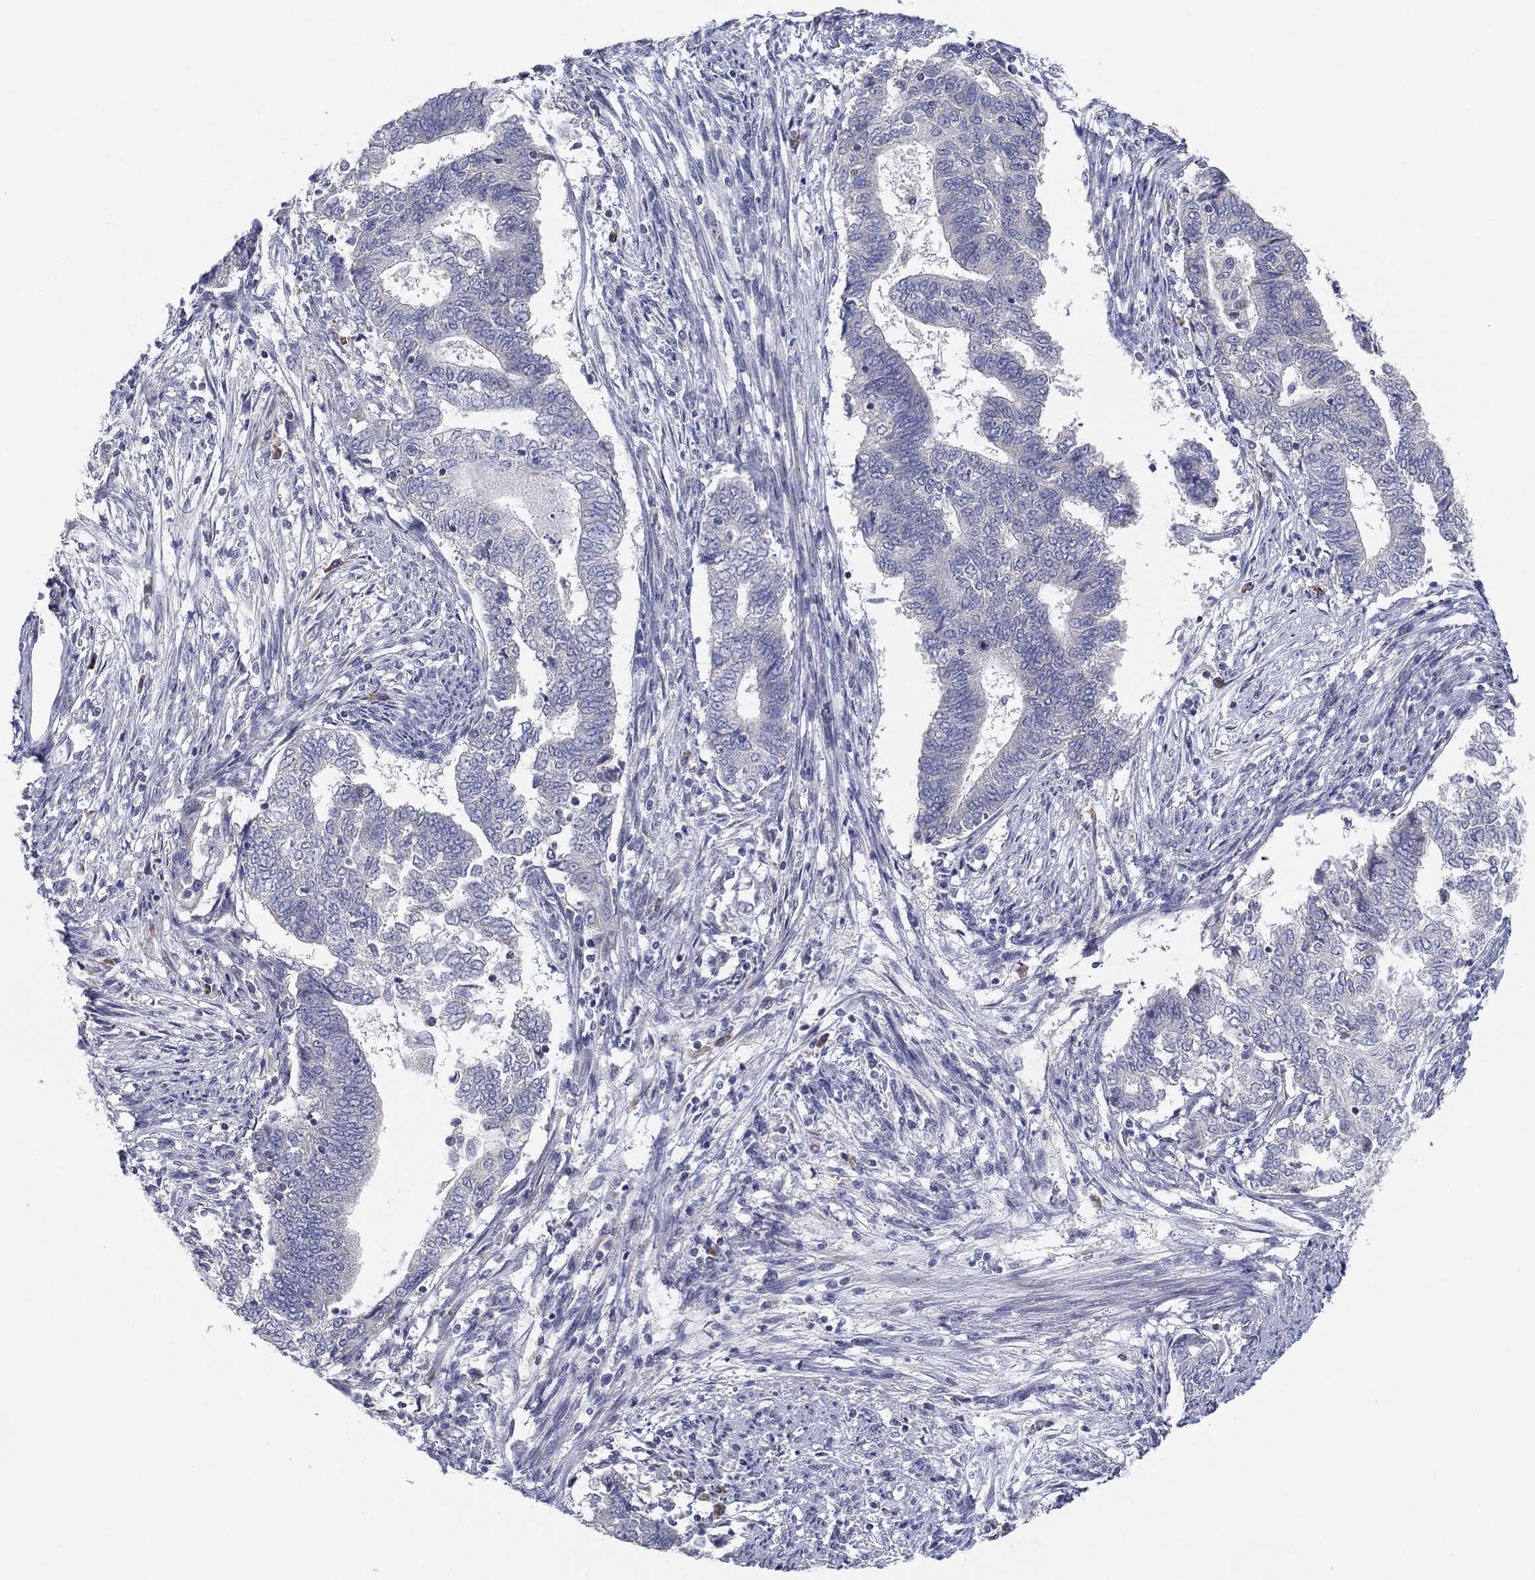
{"staining": {"intensity": "negative", "quantity": "none", "location": "none"}, "tissue": "endometrial cancer", "cell_type": "Tumor cells", "image_type": "cancer", "snomed": [{"axis": "morphology", "description": "Adenocarcinoma, NOS"}, {"axis": "topography", "description": "Endometrium"}], "caption": "DAB immunohistochemical staining of endometrial cancer shows no significant staining in tumor cells. The staining was performed using DAB (3,3'-diaminobenzidine) to visualize the protein expression in brown, while the nuclei were stained in blue with hematoxylin (Magnification: 20x).", "gene": "TMEM40", "patient": {"sex": "female", "age": 65}}